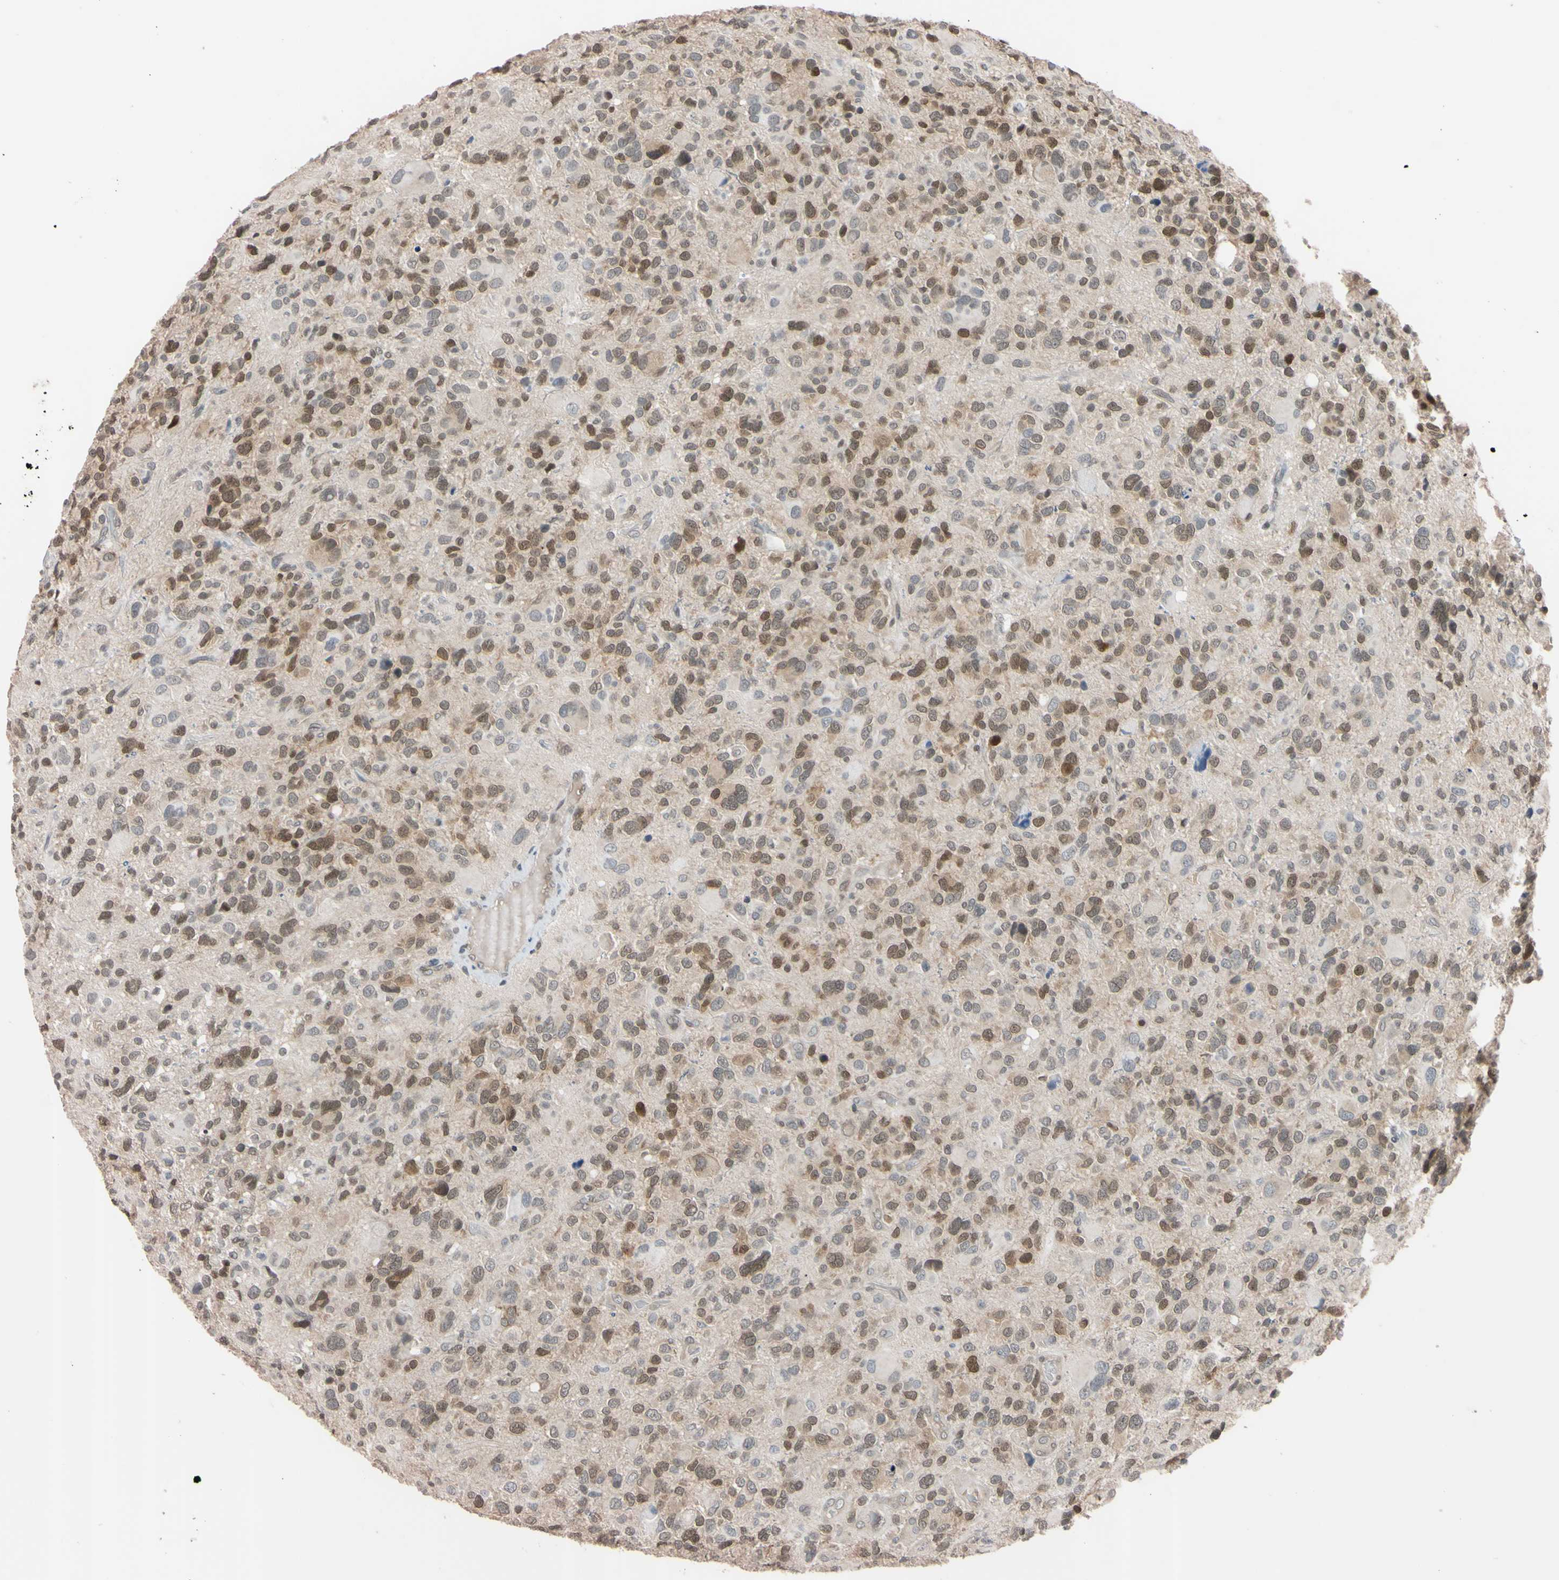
{"staining": {"intensity": "weak", "quantity": "25%-75%", "location": "nuclear"}, "tissue": "glioma", "cell_type": "Tumor cells", "image_type": "cancer", "snomed": [{"axis": "morphology", "description": "Glioma, malignant, High grade"}, {"axis": "topography", "description": "Brain"}], "caption": "This is an image of IHC staining of malignant glioma (high-grade), which shows weak expression in the nuclear of tumor cells.", "gene": "UBE2I", "patient": {"sex": "male", "age": 48}}